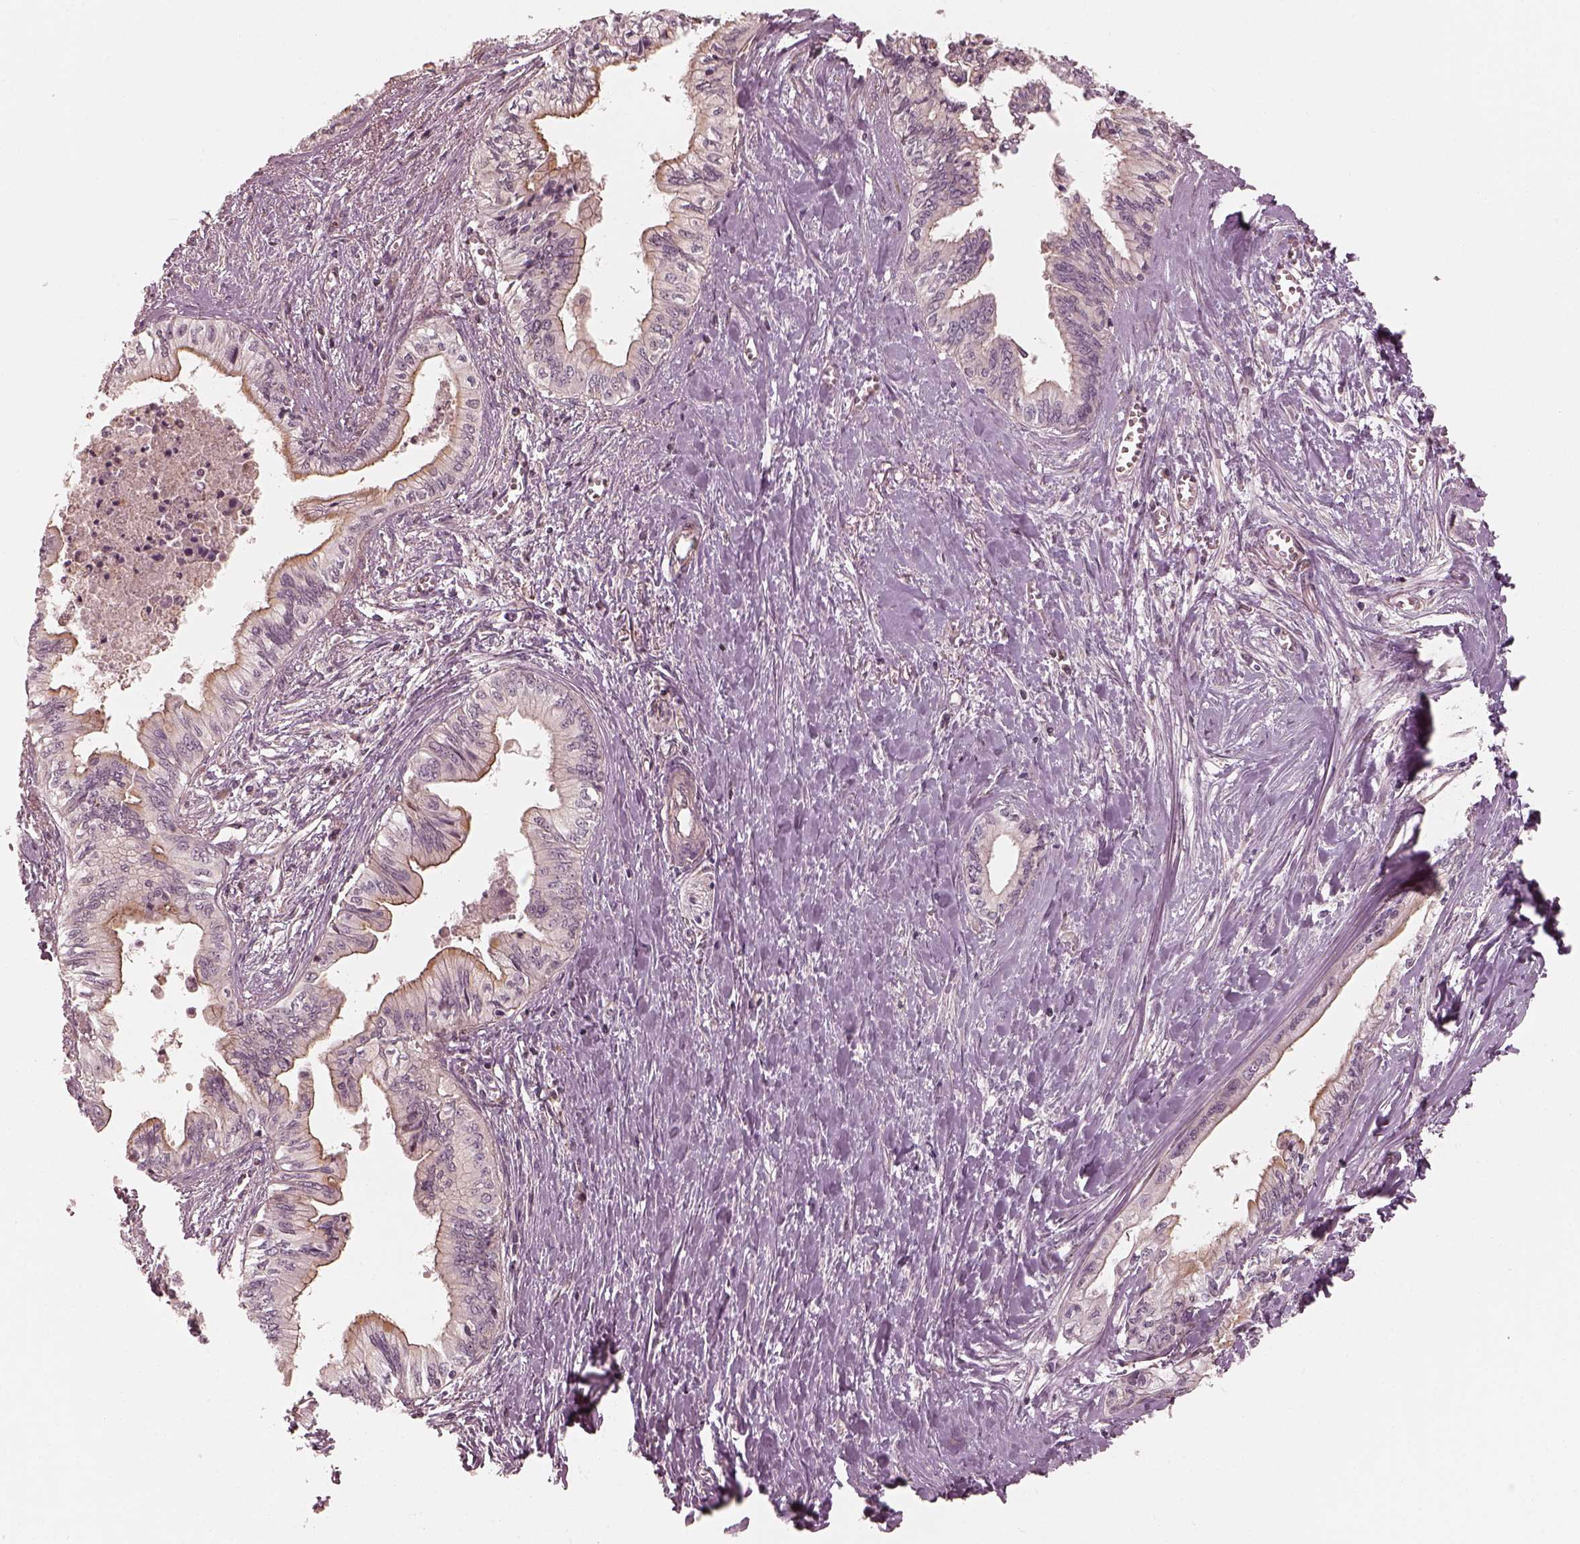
{"staining": {"intensity": "moderate", "quantity": "<25%", "location": "cytoplasmic/membranous"}, "tissue": "pancreatic cancer", "cell_type": "Tumor cells", "image_type": "cancer", "snomed": [{"axis": "morphology", "description": "Adenocarcinoma, NOS"}, {"axis": "topography", "description": "Pancreas"}], "caption": "This image shows pancreatic cancer (adenocarcinoma) stained with IHC to label a protein in brown. The cytoplasmic/membranous of tumor cells show moderate positivity for the protein. Nuclei are counter-stained blue.", "gene": "FAM107B", "patient": {"sex": "female", "age": 61}}